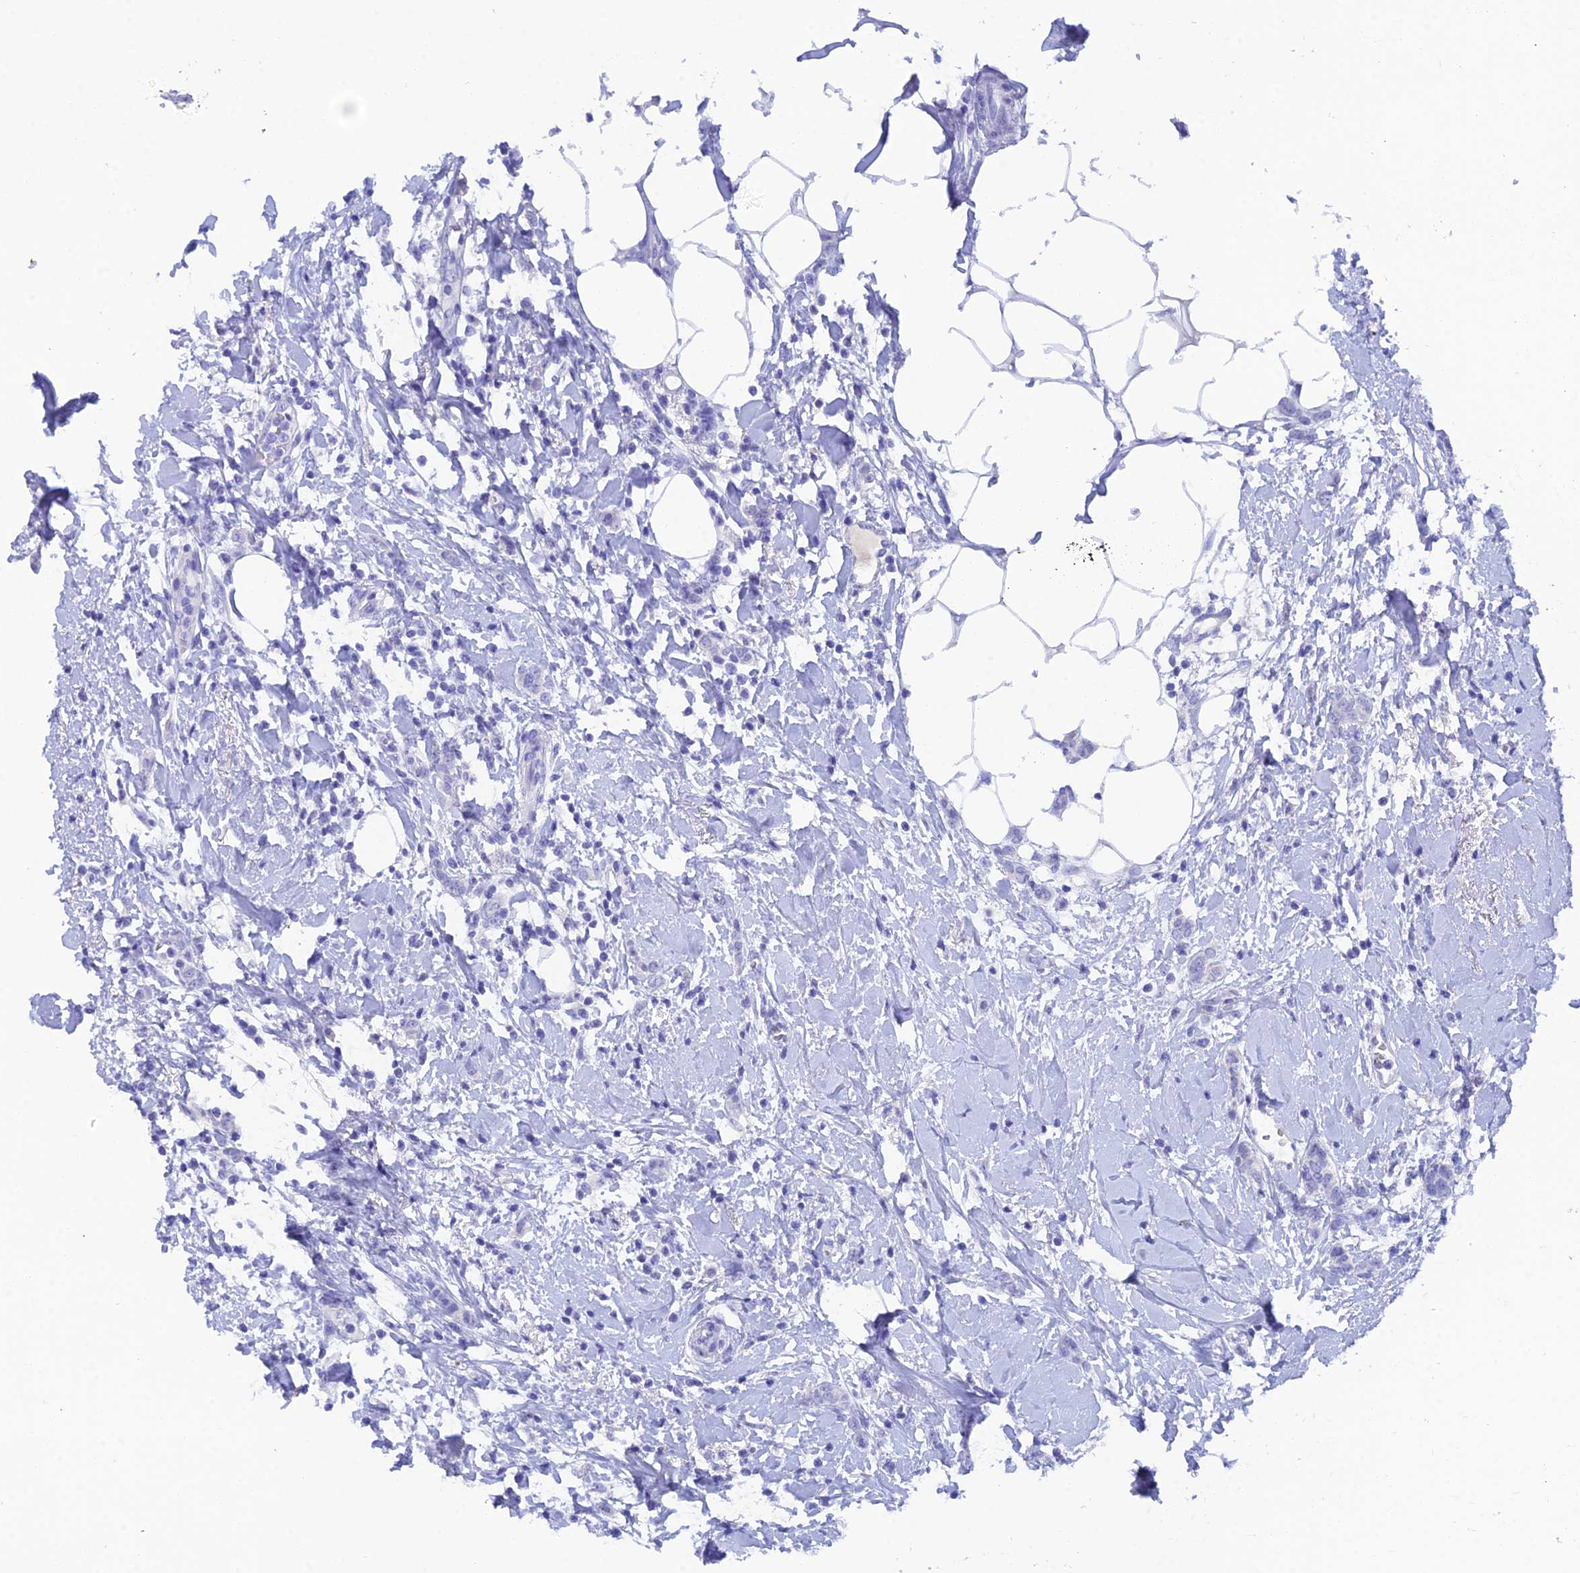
{"staining": {"intensity": "negative", "quantity": "none", "location": "none"}, "tissue": "breast cancer", "cell_type": "Tumor cells", "image_type": "cancer", "snomed": [{"axis": "morphology", "description": "Duct carcinoma"}, {"axis": "topography", "description": "Breast"}], "caption": "Tumor cells show no significant expression in breast intraductal carcinoma.", "gene": "REG1A", "patient": {"sex": "female", "age": 72}}